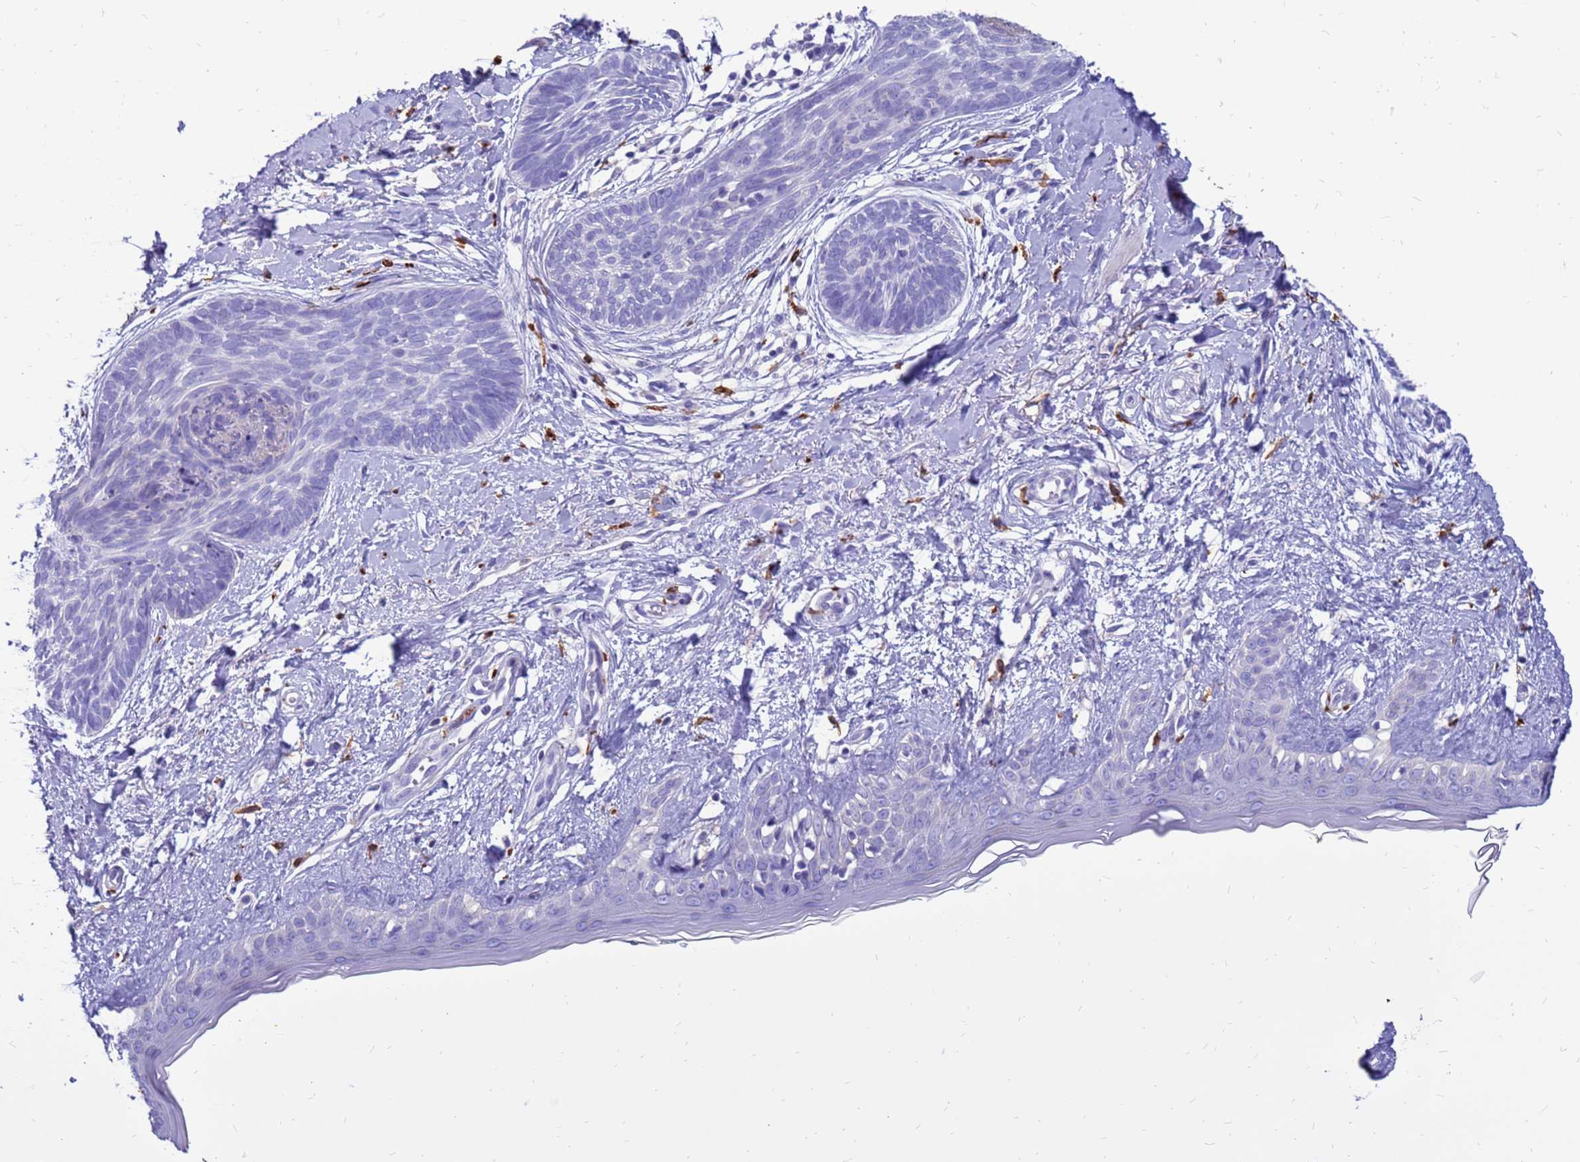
{"staining": {"intensity": "negative", "quantity": "none", "location": "none"}, "tissue": "skin cancer", "cell_type": "Tumor cells", "image_type": "cancer", "snomed": [{"axis": "morphology", "description": "Basal cell carcinoma"}, {"axis": "topography", "description": "Skin"}], "caption": "This photomicrograph is of basal cell carcinoma (skin) stained with immunohistochemistry (IHC) to label a protein in brown with the nuclei are counter-stained blue. There is no expression in tumor cells.", "gene": "PDE10A", "patient": {"sex": "female", "age": 81}}